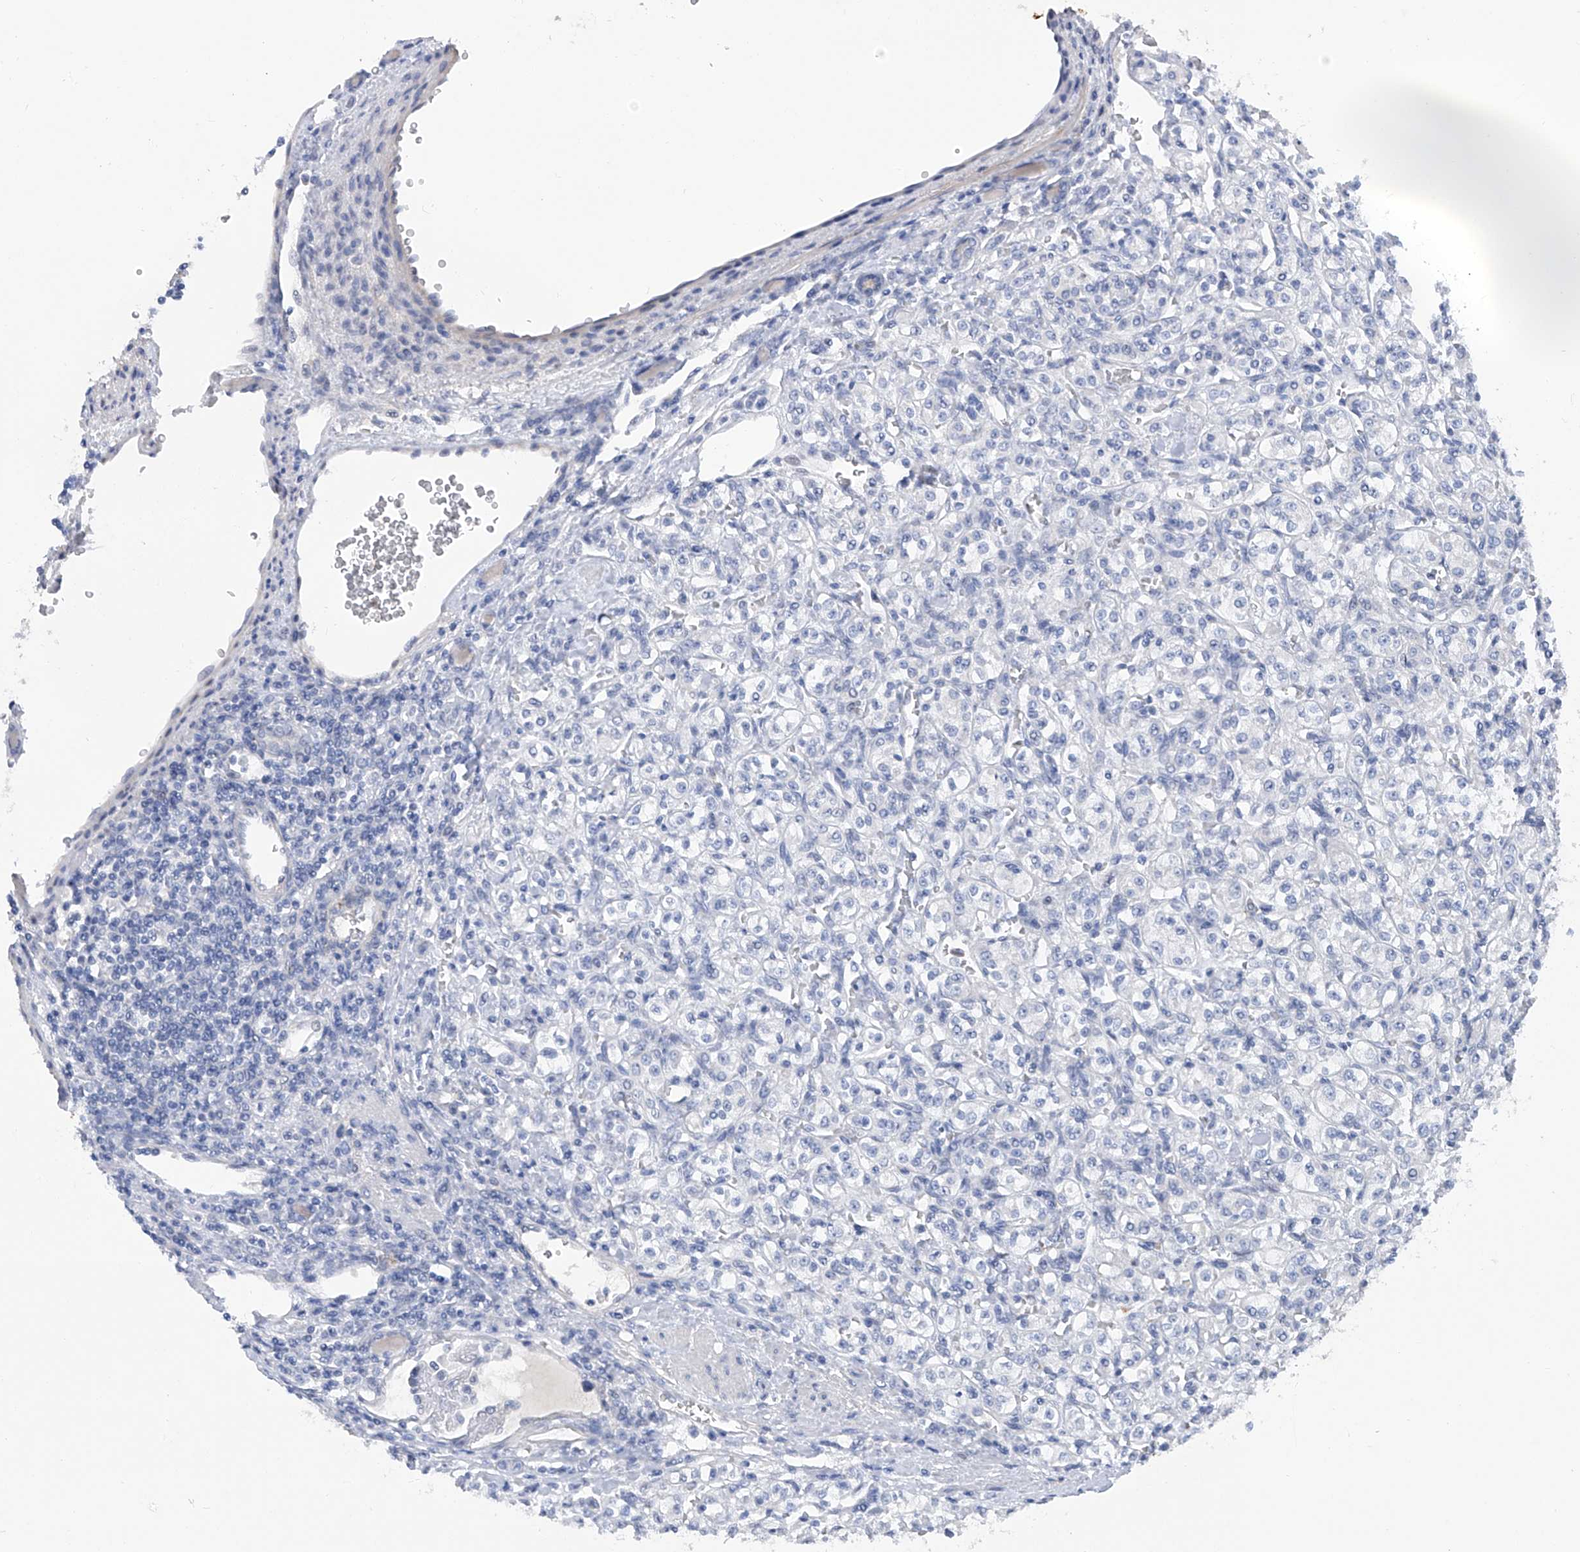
{"staining": {"intensity": "negative", "quantity": "none", "location": "none"}, "tissue": "renal cancer", "cell_type": "Tumor cells", "image_type": "cancer", "snomed": [{"axis": "morphology", "description": "Adenocarcinoma, NOS"}, {"axis": "topography", "description": "Kidney"}], "caption": "Tumor cells are negative for brown protein staining in renal adenocarcinoma.", "gene": "PHF20", "patient": {"sex": "male", "age": 77}}